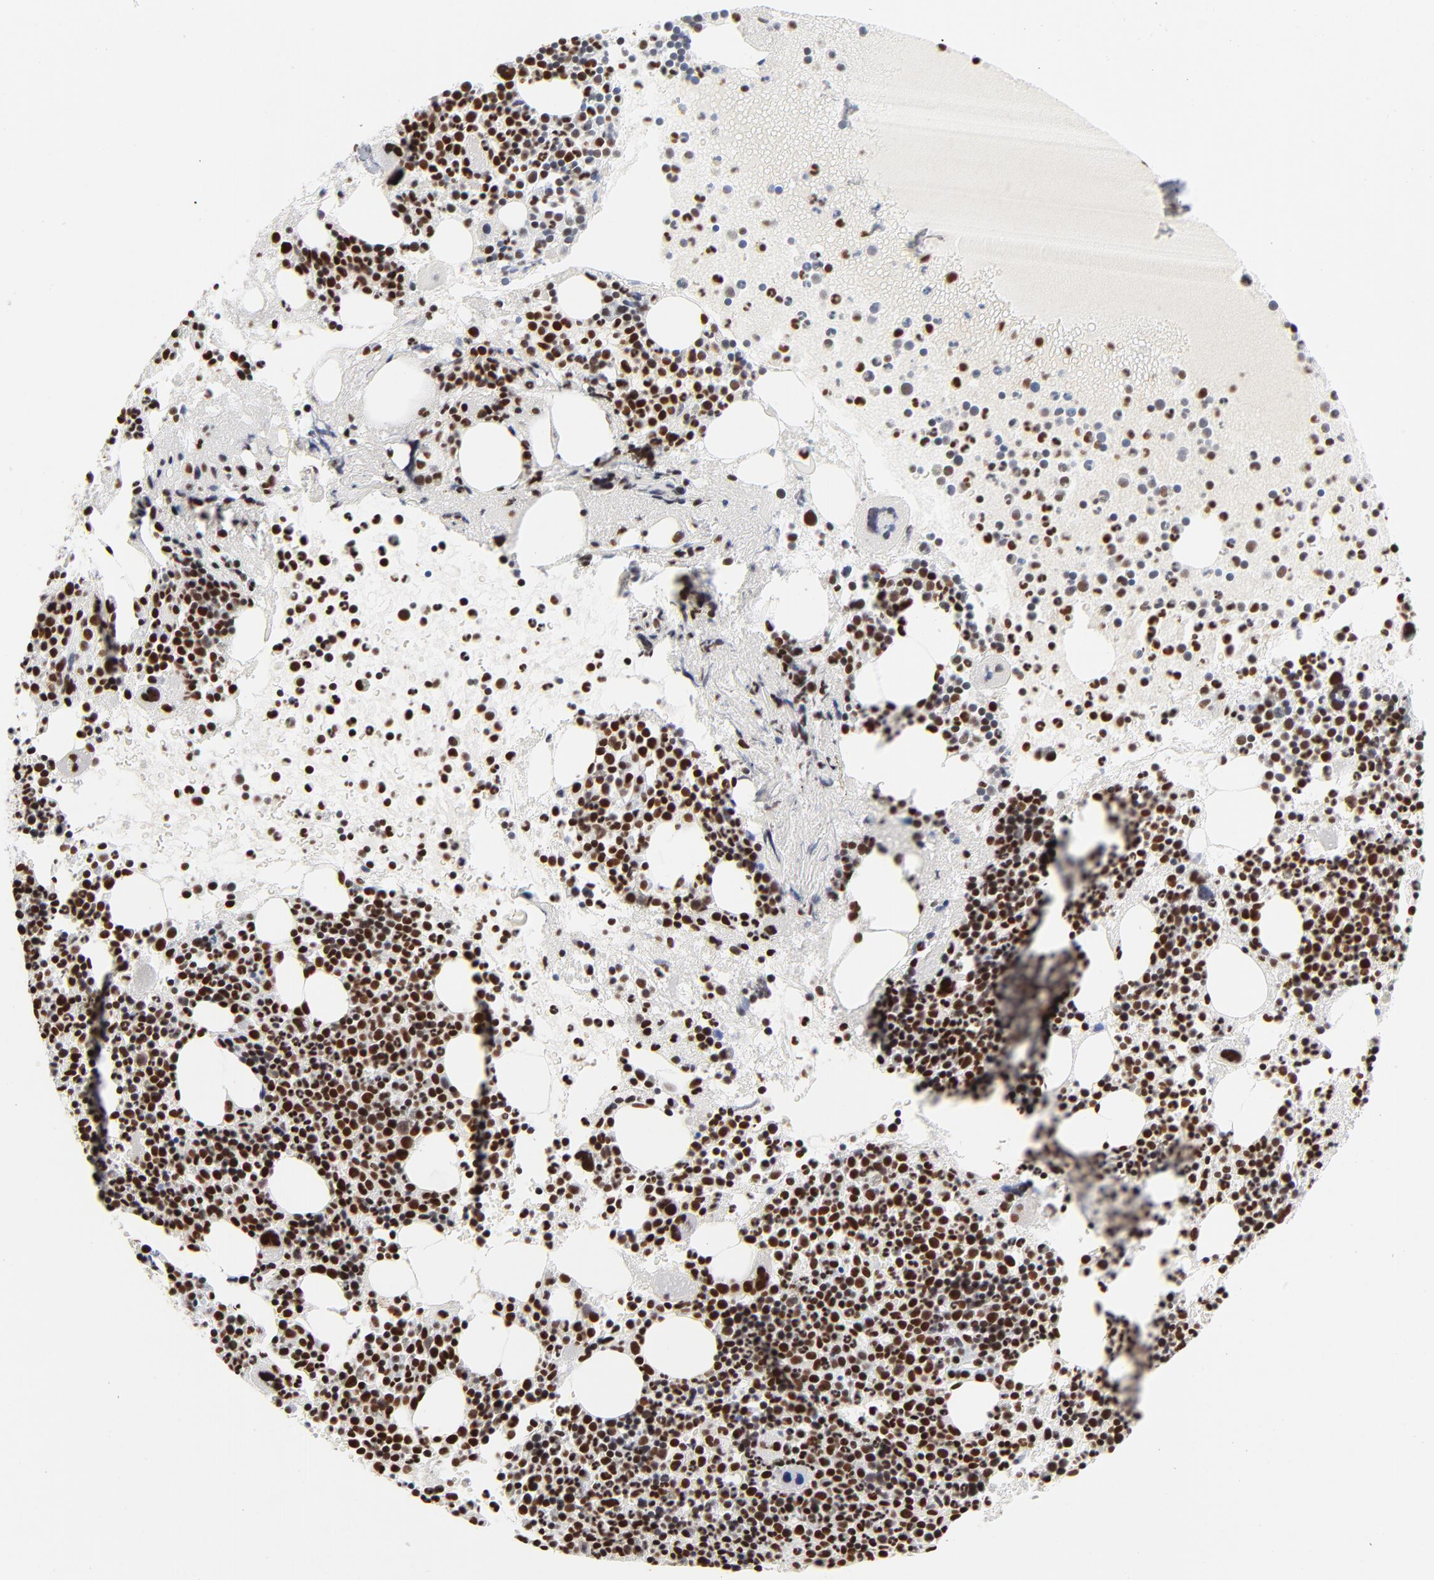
{"staining": {"intensity": "strong", "quantity": ">75%", "location": "nuclear"}, "tissue": "bone marrow", "cell_type": "Hematopoietic cells", "image_type": "normal", "snomed": [{"axis": "morphology", "description": "Normal tissue, NOS"}, {"axis": "topography", "description": "Bone marrow"}], "caption": "Immunohistochemical staining of unremarkable bone marrow demonstrates strong nuclear protein staining in about >75% of hematopoietic cells.", "gene": "CREB1", "patient": {"sex": "male", "age": 34}}